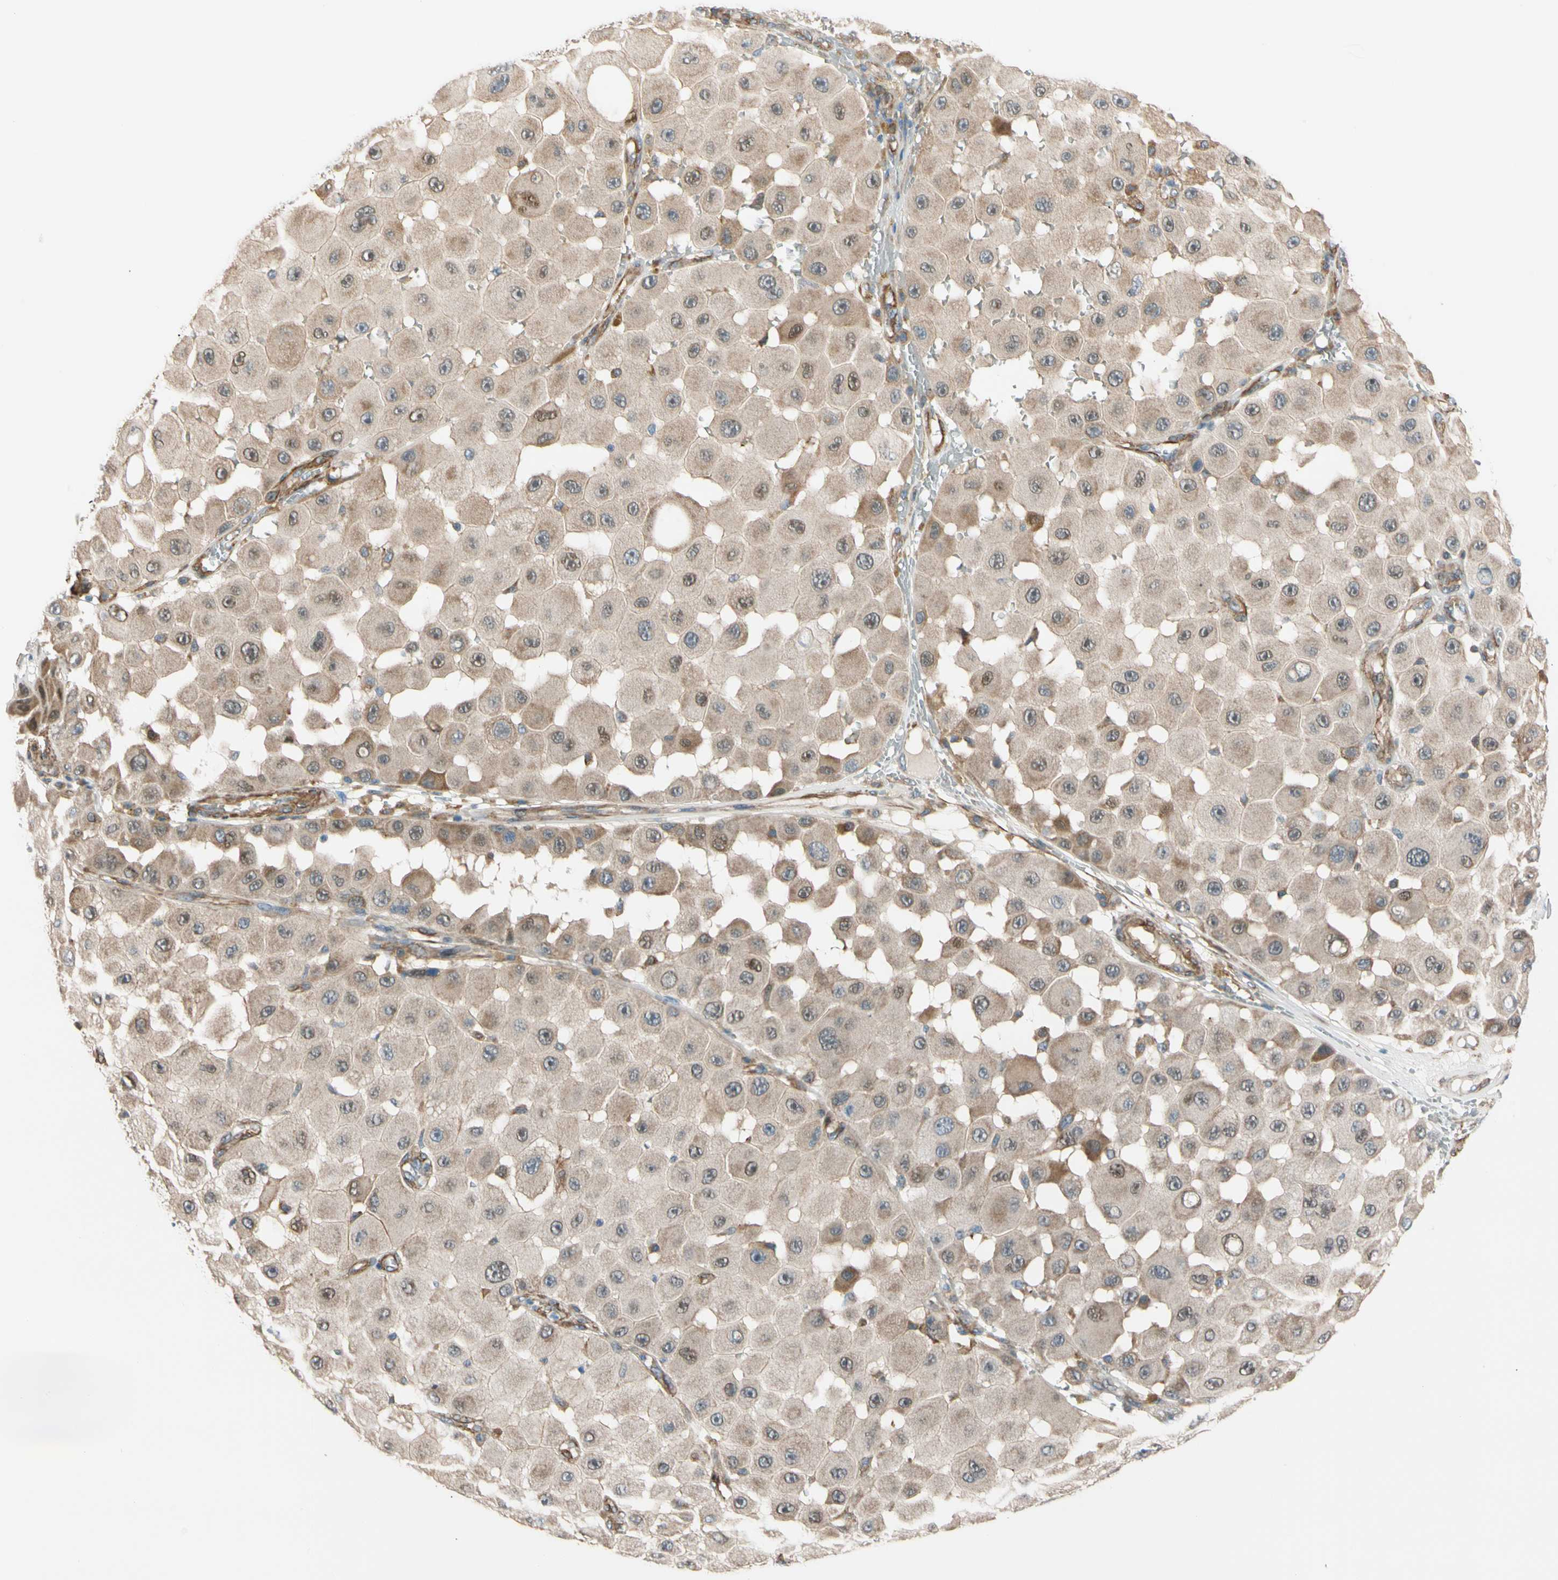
{"staining": {"intensity": "weak", "quantity": ">75%", "location": "cytoplasmic/membranous,nuclear"}, "tissue": "melanoma", "cell_type": "Tumor cells", "image_type": "cancer", "snomed": [{"axis": "morphology", "description": "Malignant melanoma, NOS"}, {"axis": "topography", "description": "Skin"}], "caption": "Protein expression analysis of human malignant melanoma reveals weak cytoplasmic/membranous and nuclear expression in about >75% of tumor cells.", "gene": "LIMK2", "patient": {"sex": "female", "age": 81}}